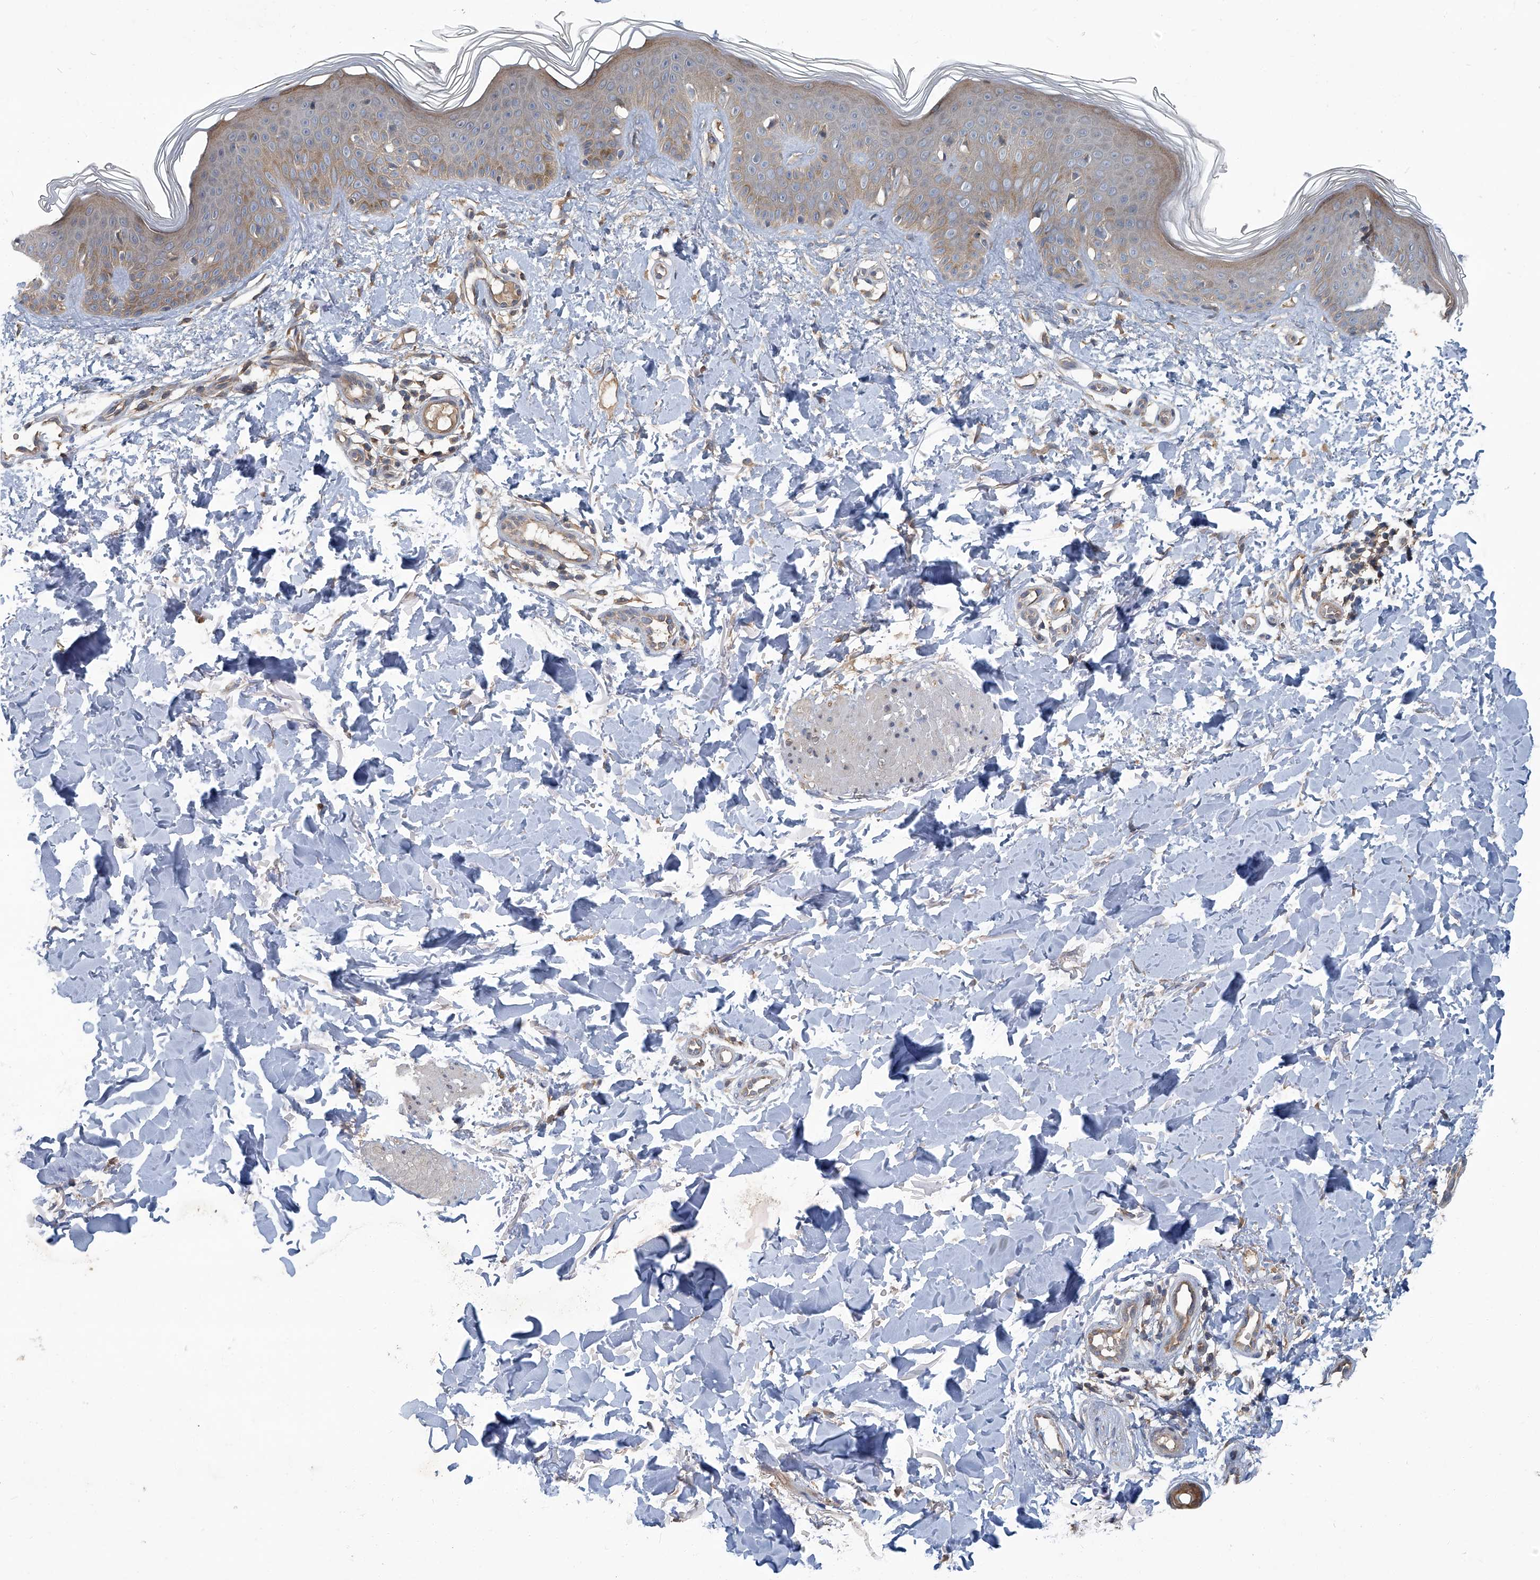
{"staining": {"intensity": "negative", "quantity": "none", "location": "none"}, "tissue": "skin", "cell_type": "Fibroblasts", "image_type": "normal", "snomed": [{"axis": "morphology", "description": "Normal tissue, NOS"}, {"axis": "topography", "description": "Skin"}], "caption": "Immunohistochemistry of unremarkable skin shows no positivity in fibroblasts.", "gene": "ANKRD34A", "patient": {"sex": "male", "age": 37}}